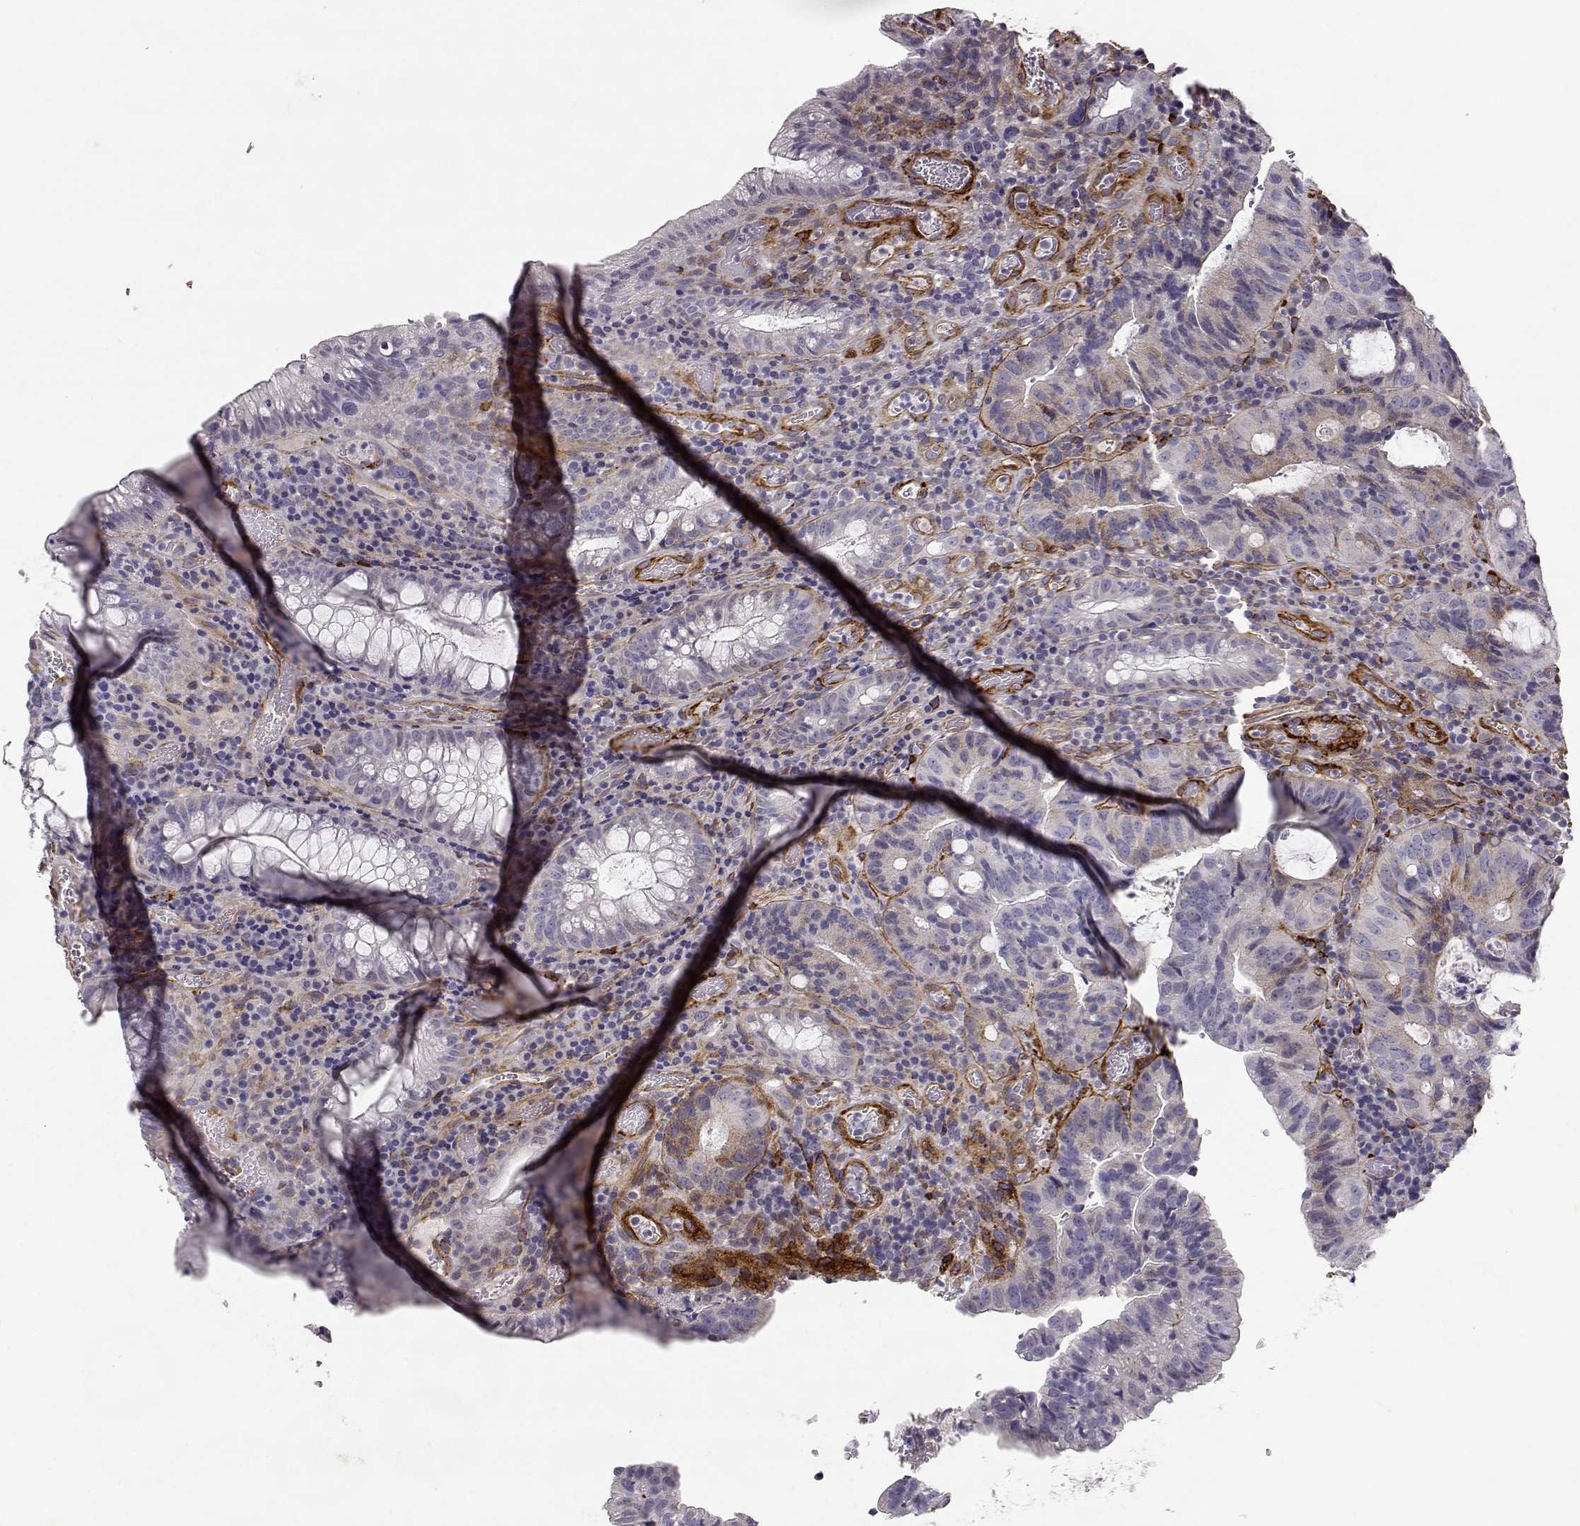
{"staining": {"intensity": "negative", "quantity": "none", "location": "none"}, "tissue": "colorectal cancer", "cell_type": "Tumor cells", "image_type": "cancer", "snomed": [{"axis": "morphology", "description": "Adenocarcinoma, NOS"}, {"axis": "topography", "description": "Colon"}], "caption": "The micrograph shows no staining of tumor cells in colorectal adenocarcinoma.", "gene": "LAMC1", "patient": {"sex": "male", "age": 67}}